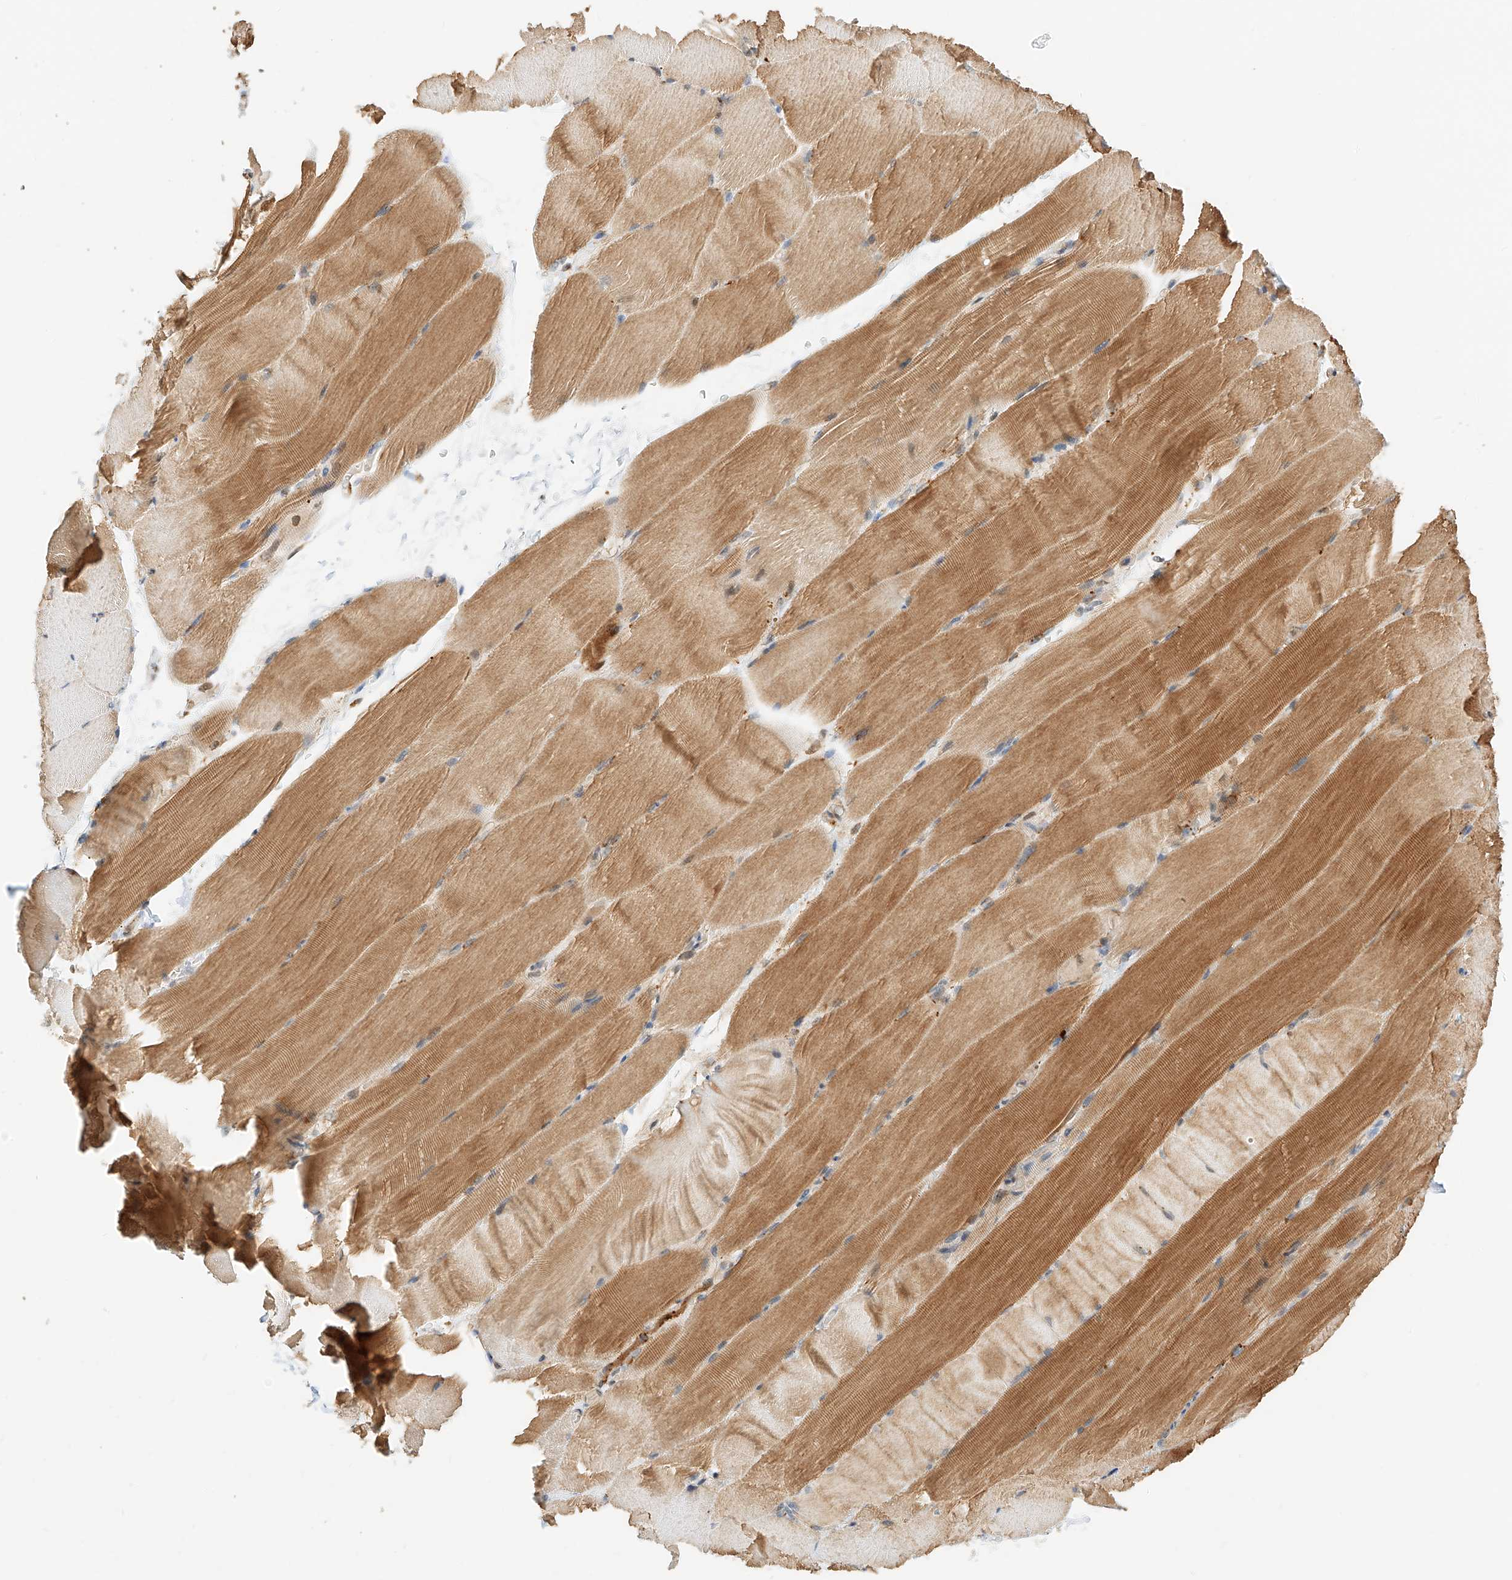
{"staining": {"intensity": "moderate", "quantity": ">75%", "location": "cytoplasmic/membranous"}, "tissue": "skeletal muscle", "cell_type": "Myocytes", "image_type": "normal", "snomed": [{"axis": "morphology", "description": "Normal tissue, NOS"}, {"axis": "topography", "description": "Skeletal muscle"}, {"axis": "topography", "description": "Parathyroid gland"}], "caption": "A histopathology image of human skeletal muscle stained for a protein reveals moderate cytoplasmic/membranous brown staining in myocytes.", "gene": "EIF4H", "patient": {"sex": "female", "age": 37}}